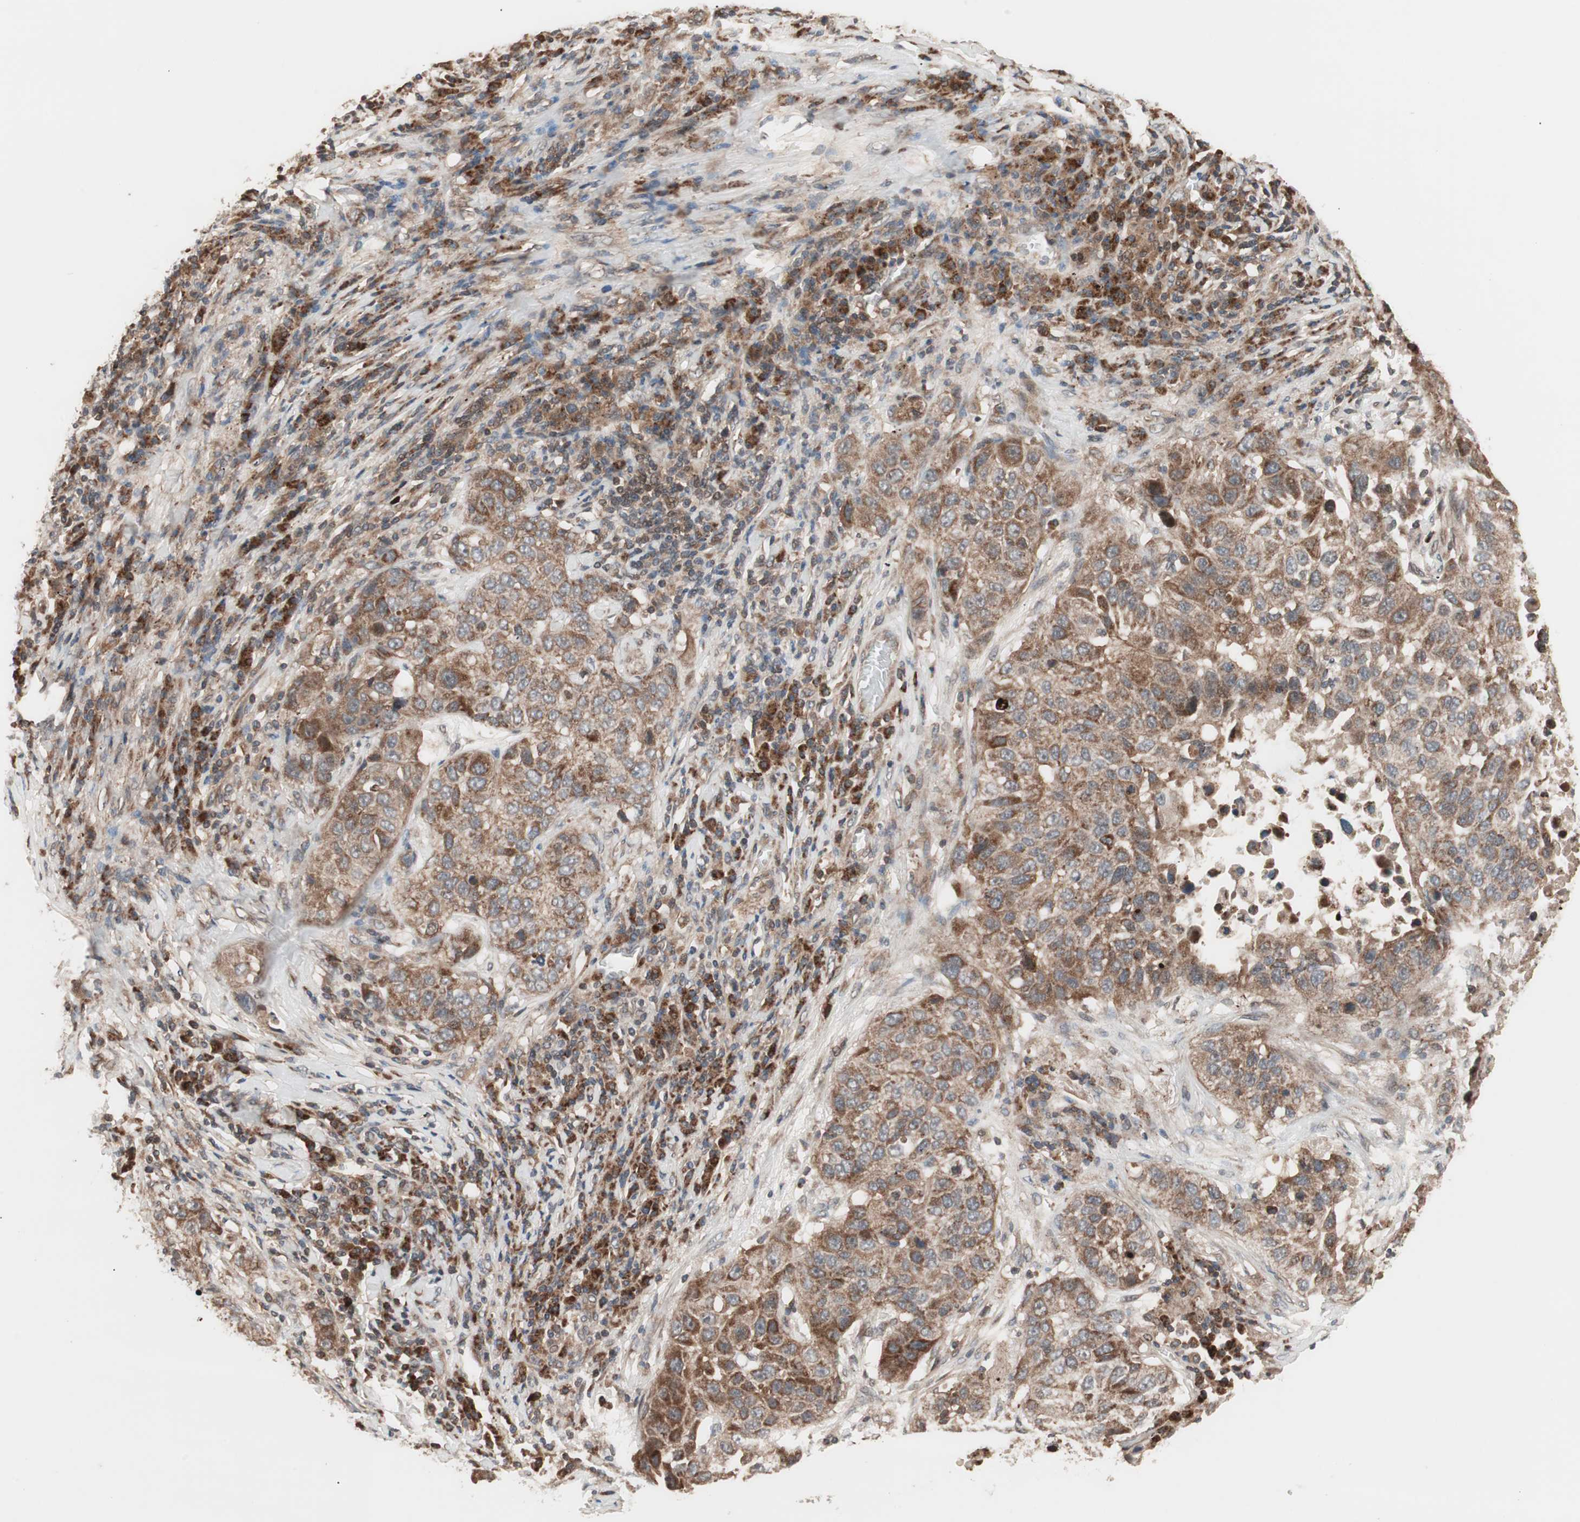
{"staining": {"intensity": "moderate", "quantity": ">75%", "location": "cytoplasmic/membranous,nuclear"}, "tissue": "lung cancer", "cell_type": "Tumor cells", "image_type": "cancer", "snomed": [{"axis": "morphology", "description": "Squamous cell carcinoma, NOS"}, {"axis": "topography", "description": "Lung"}], "caption": "High-power microscopy captured an immunohistochemistry image of lung cancer (squamous cell carcinoma), revealing moderate cytoplasmic/membranous and nuclear positivity in about >75% of tumor cells. The staining is performed using DAB (3,3'-diaminobenzidine) brown chromogen to label protein expression. The nuclei are counter-stained blue using hematoxylin.", "gene": "NF2", "patient": {"sex": "male", "age": 57}}